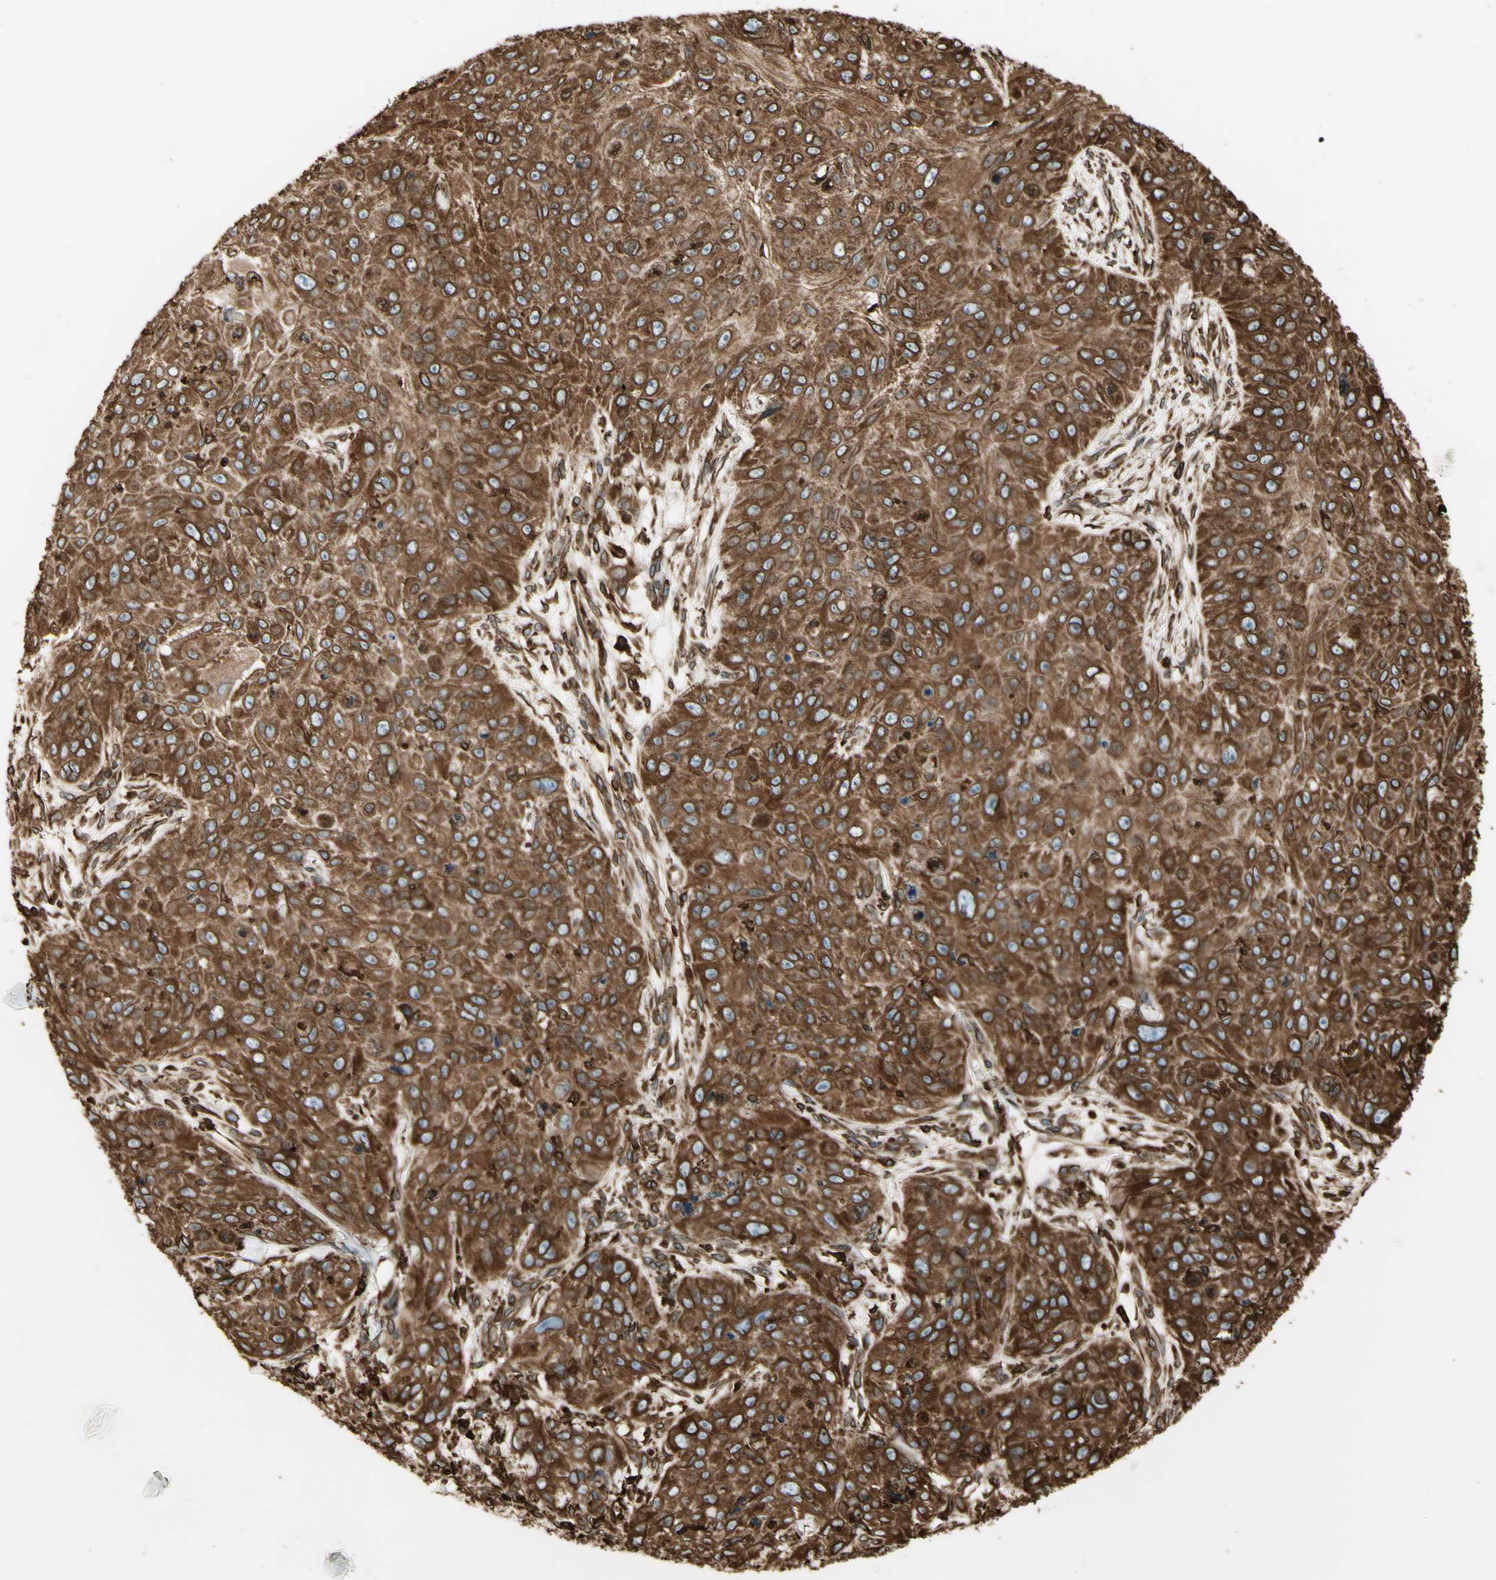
{"staining": {"intensity": "strong", "quantity": ">75%", "location": "cytoplasmic/membranous"}, "tissue": "skin cancer", "cell_type": "Tumor cells", "image_type": "cancer", "snomed": [{"axis": "morphology", "description": "Squamous cell carcinoma, NOS"}, {"axis": "topography", "description": "Skin"}], "caption": "Immunohistochemistry micrograph of human skin cancer stained for a protein (brown), which displays high levels of strong cytoplasmic/membranous staining in approximately >75% of tumor cells.", "gene": "CANX", "patient": {"sex": "female", "age": 80}}